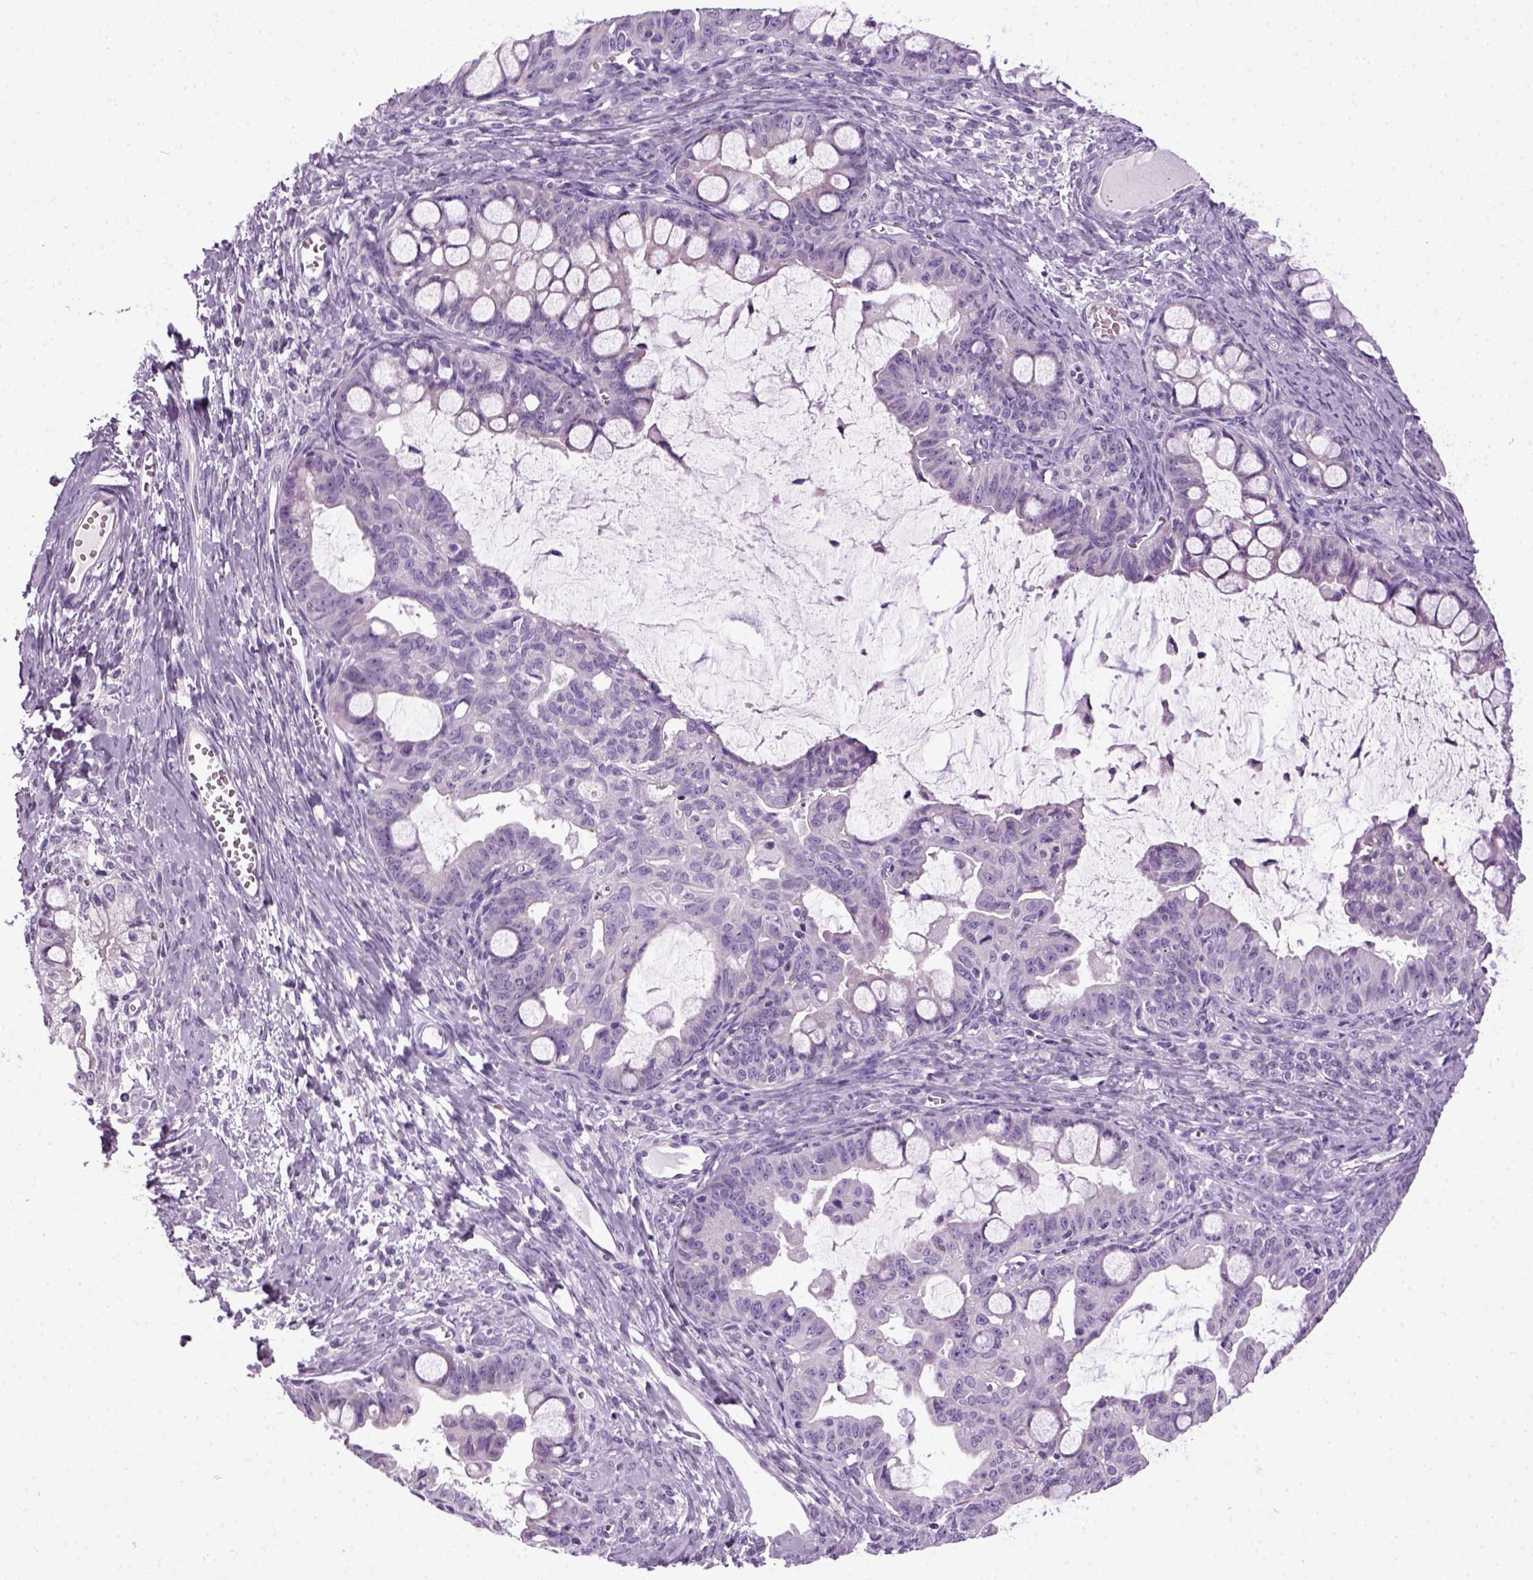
{"staining": {"intensity": "negative", "quantity": "none", "location": "none"}, "tissue": "ovarian cancer", "cell_type": "Tumor cells", "image_type": "cancer", "snomed": [{"axis": "morphology", "description": "Cystadenocarcinoma, mucinous, NOS"}, {"axis": "topography", "description": "Ovary"}], "caption": "Ovarian cancer (mucinous cystadenocarcinoma) was stained to show a protein in brown. There is no significant staining in tumor cells. Brightfield microscopy of IHC stained with DAB (brown) and hematoxylin (blue), captured at high magnification.", "gene": "HMCN2", "patient": {"sex": "female", "age": 63}}